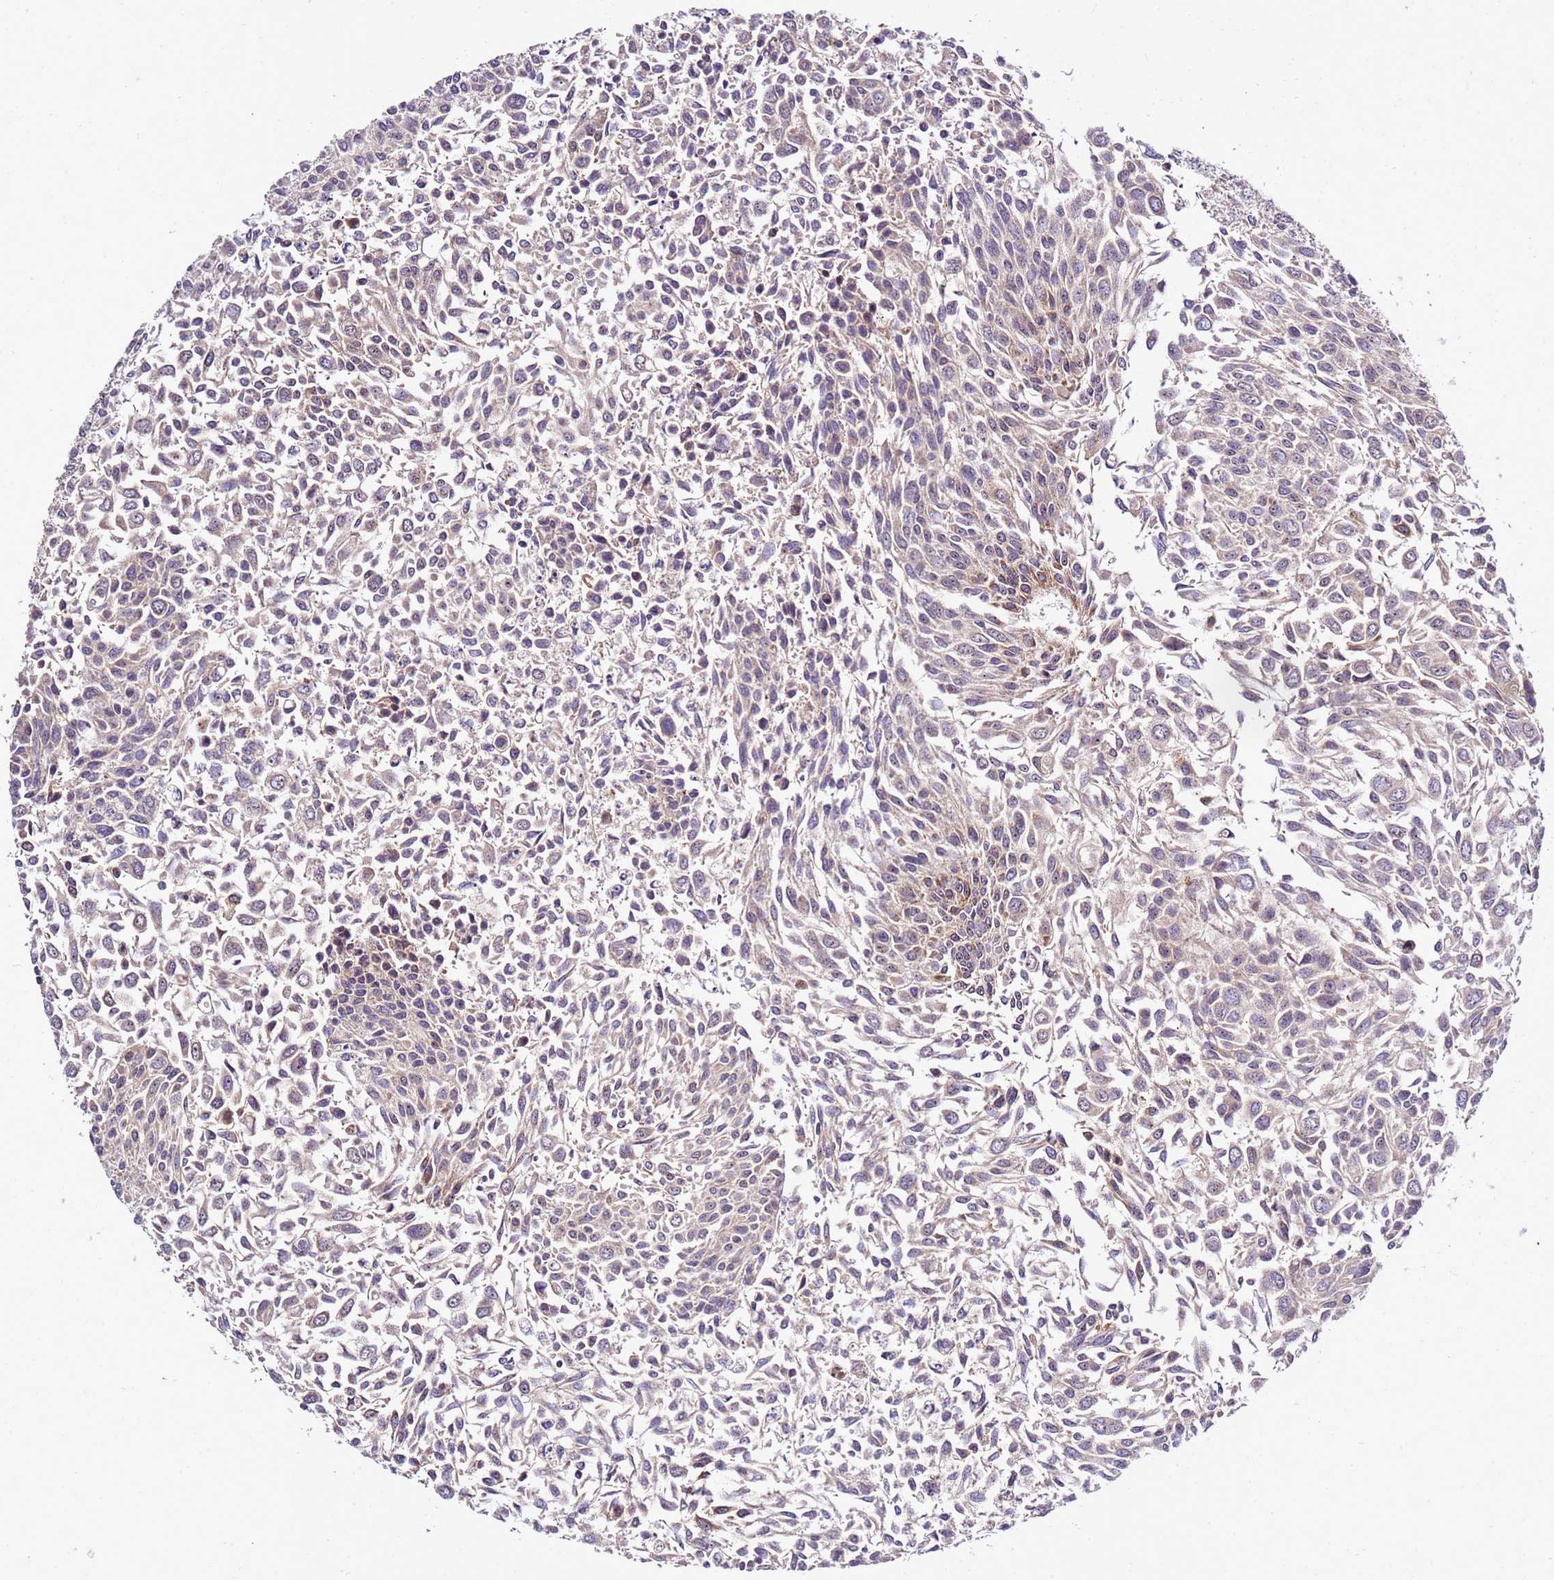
{"staining": {"intensity": "weak", "quantity": "25%-75%", "location": "cytoplasmic/membranous"}, "tissue": "urothelial cancer", "cell_type": "Tumor cells", "image_type": "cancer", "snomed": [{"axis": "morphology", "description": "Urothelial carcinoma, NOS"}, {"axis": "topography", "description": "Urinary bladder"}], "caption": "About 25%-75% of tumor cells in human transitional cell carcinoma display weak cytoplasmic/membranous protein staining as visualized by brown immunohistochemical staining.", "gene": "NOL8", "patient": {"sex": "male", "age": 55}}